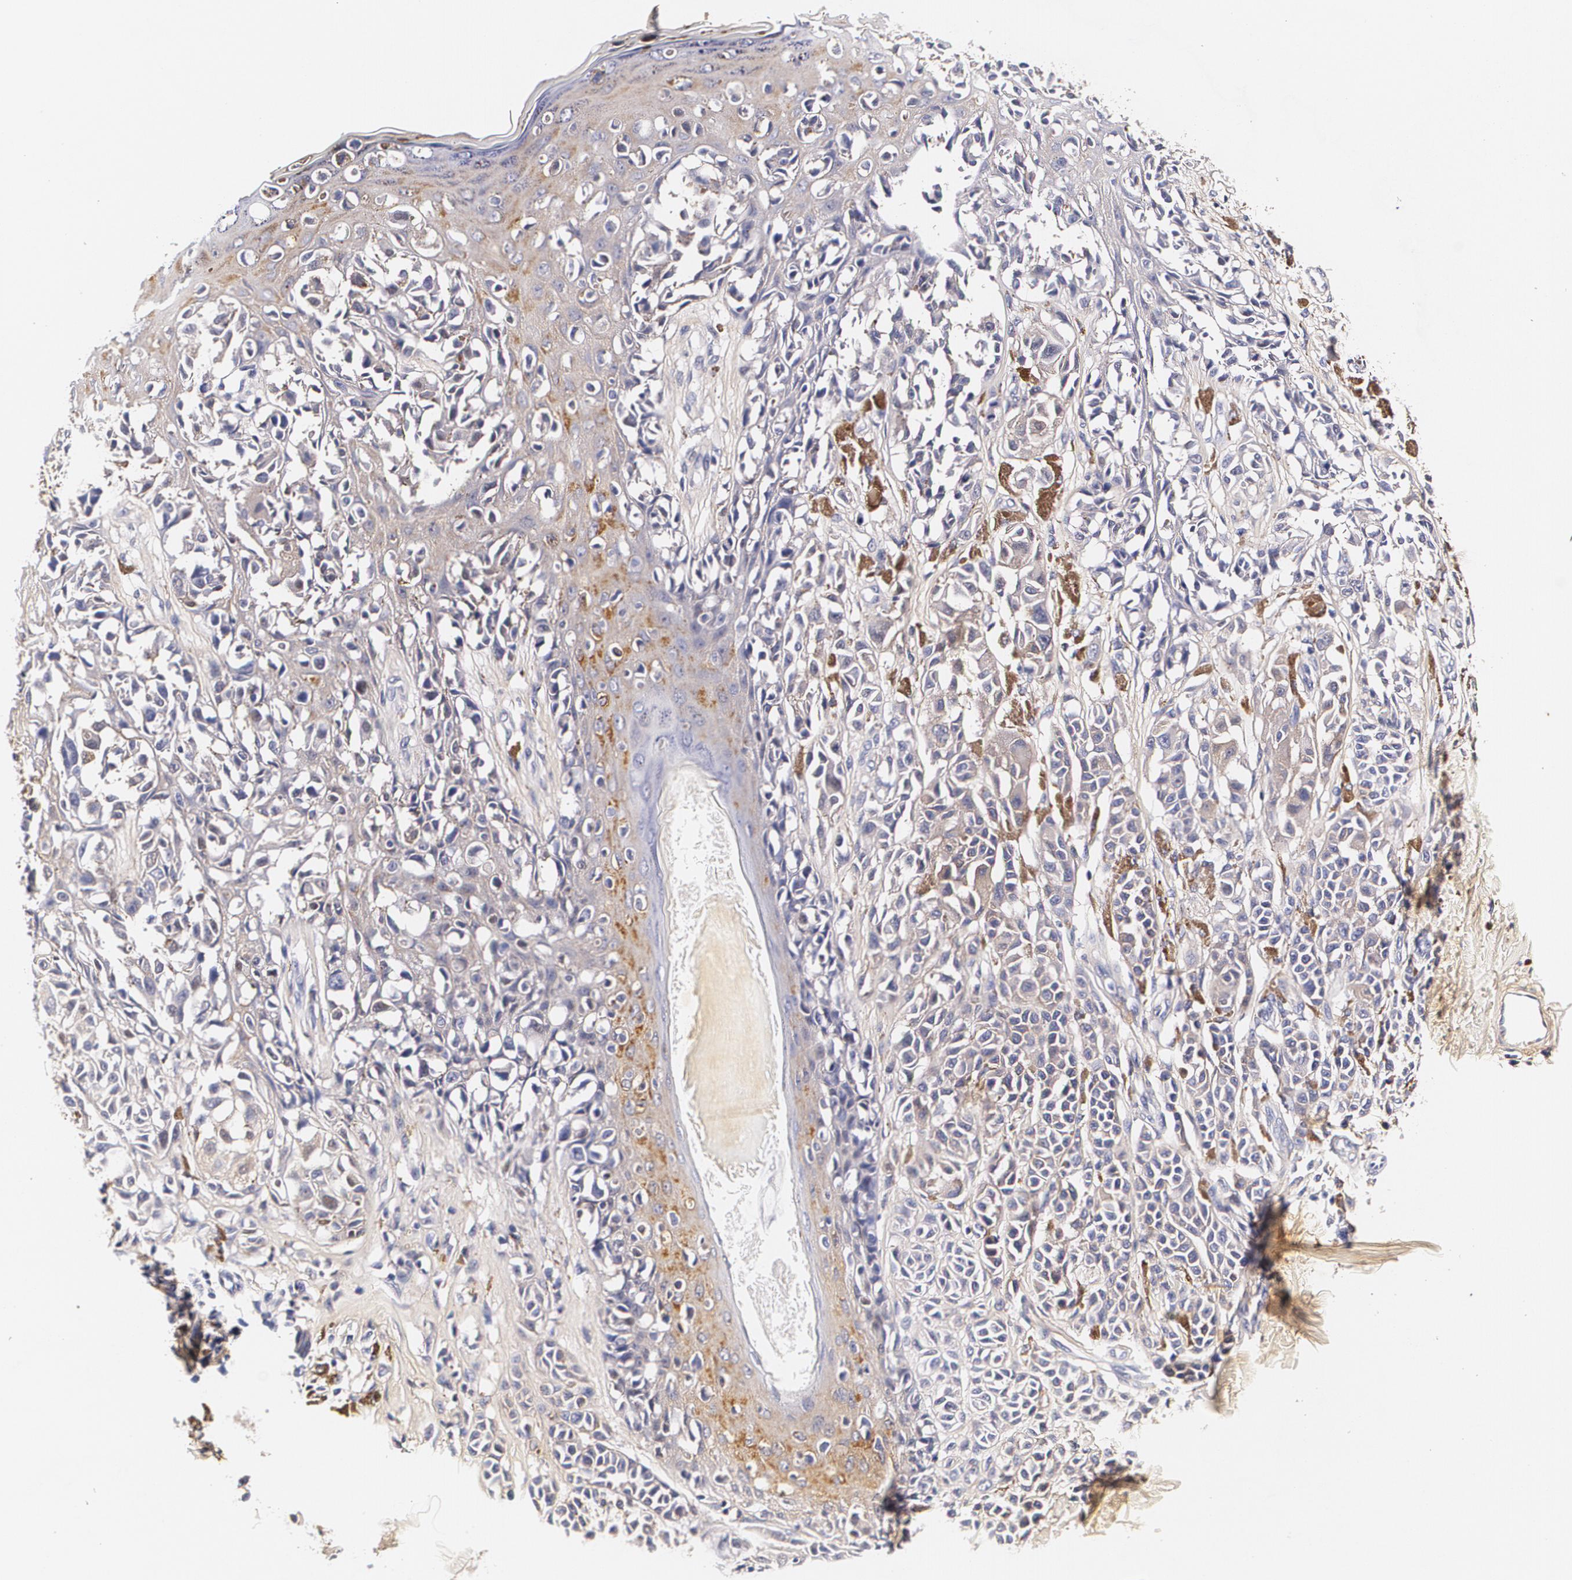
{"staining": {"intensity": "weak", "quantity": "25%-75%", "location": "cytoplasmic/membranous"}, "tissue": "melanoma", "cell_type": "Tumor cells", "image_type": "cancer", "snomed": [{"axis": "morphology", "description": "Malignant melanoma, NOS"}, {"axis": "topography", "description": "Skin"}], "caption": "DAB (3,3'-diaminobenzidine) immunohistochemical staining of malignant melanoma displays weak cytoplasmic/membranous protein expression in about 25%-75% of tumor cells.", "gene": "TTR", "patient": {"sex": "female", "age": 38}}